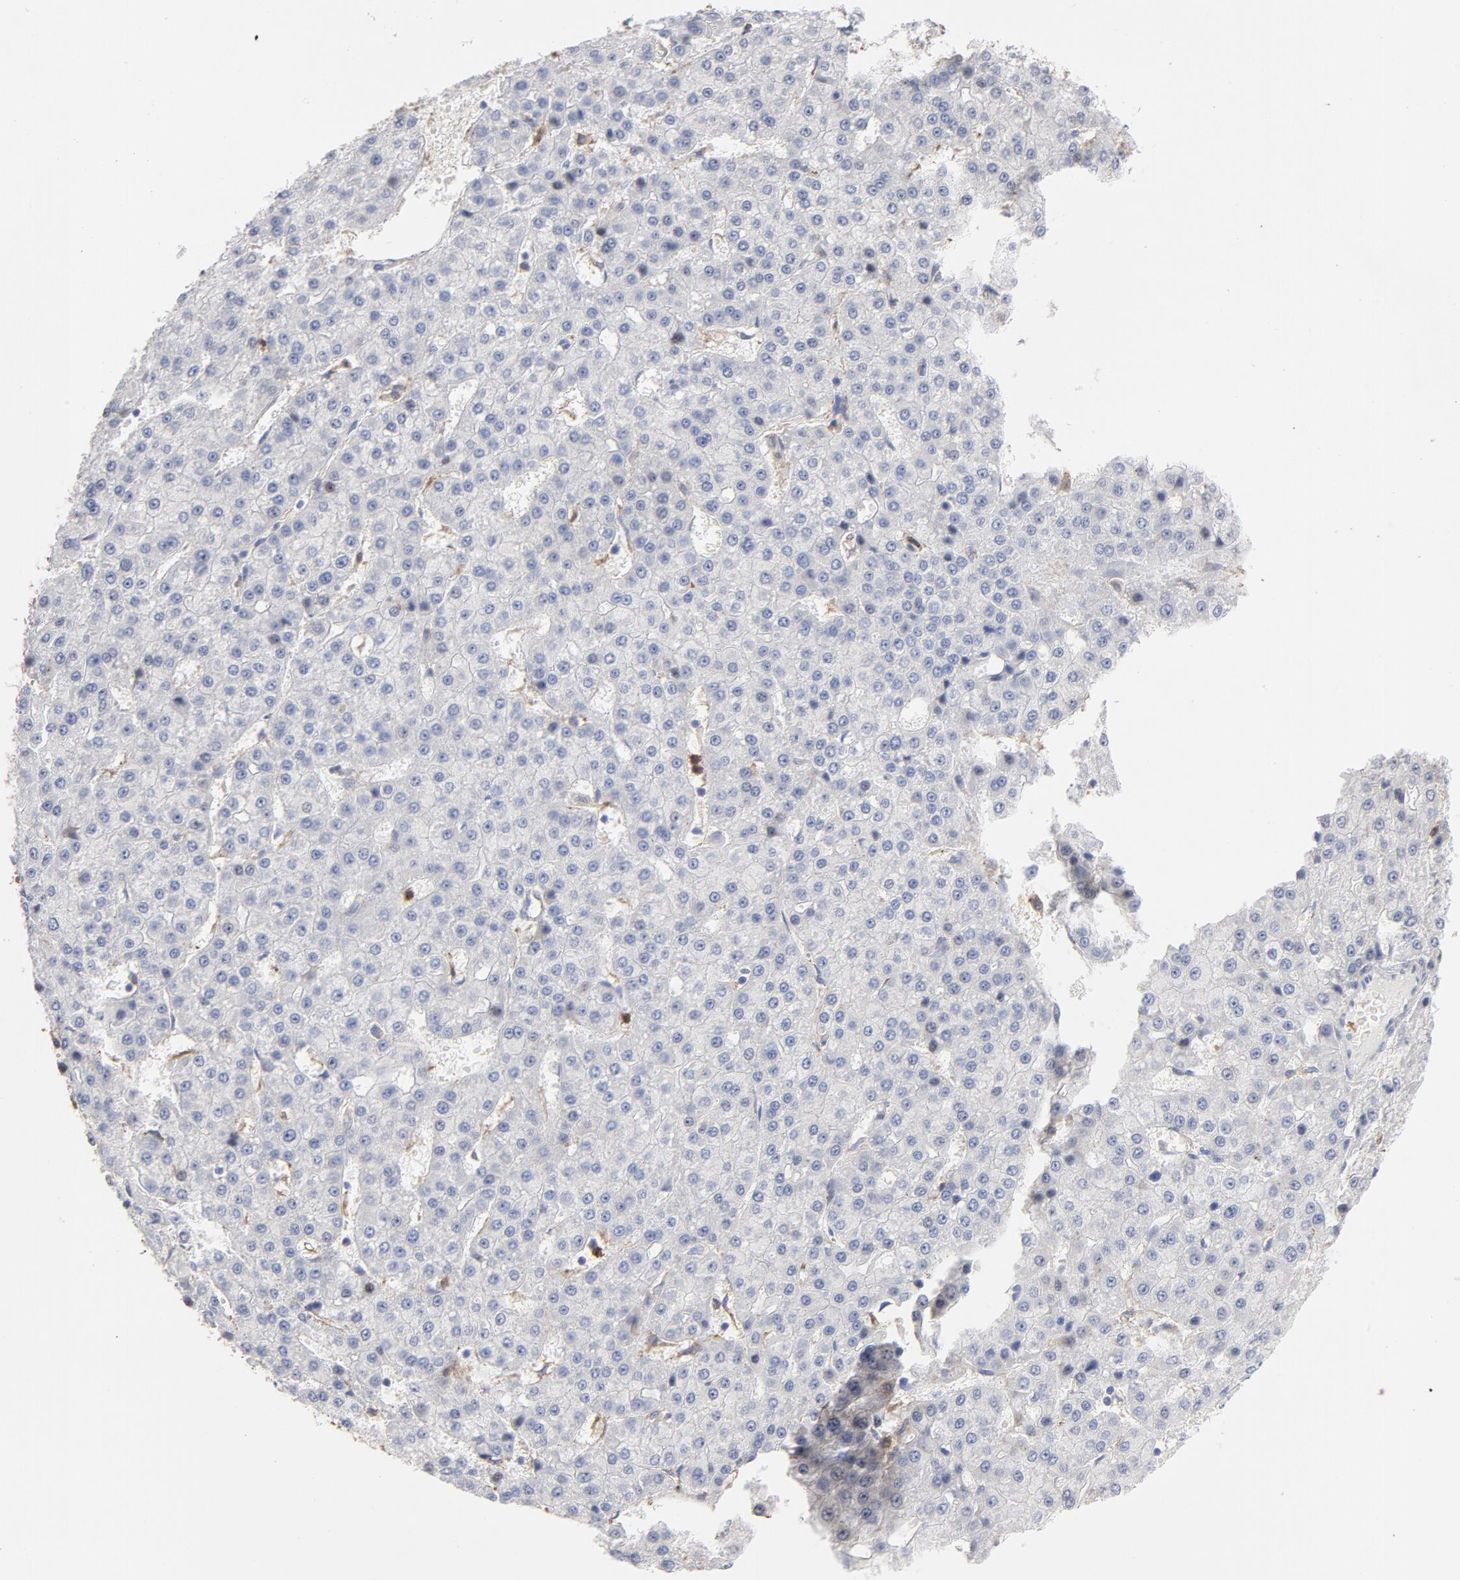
{"staining": {"intensity": "negative", "quantity": "none", "location": "none"}, "tissue": "liver cancer", "cell_type": "Tumor cells", "image_type": "cancer", "snomed": [{"axis": "morphology", "description": "Carcinoma, Hepatocellular, NOS"}, {"axis": "topography", "description": "Liver"}], "caption": "A micrograph of human liver cancer (hepatocellular carcinoma) is negative for staining in tumor cells. The staining was performed using DAB (3,3'-diaminobenzidine) to visualize the protein expression in brown, while the nuclei were stained in blue with hematoxylin (Magnification: 20x).", "gene": "PNMA1", "patient": {"sex": "male", "age": 47}}